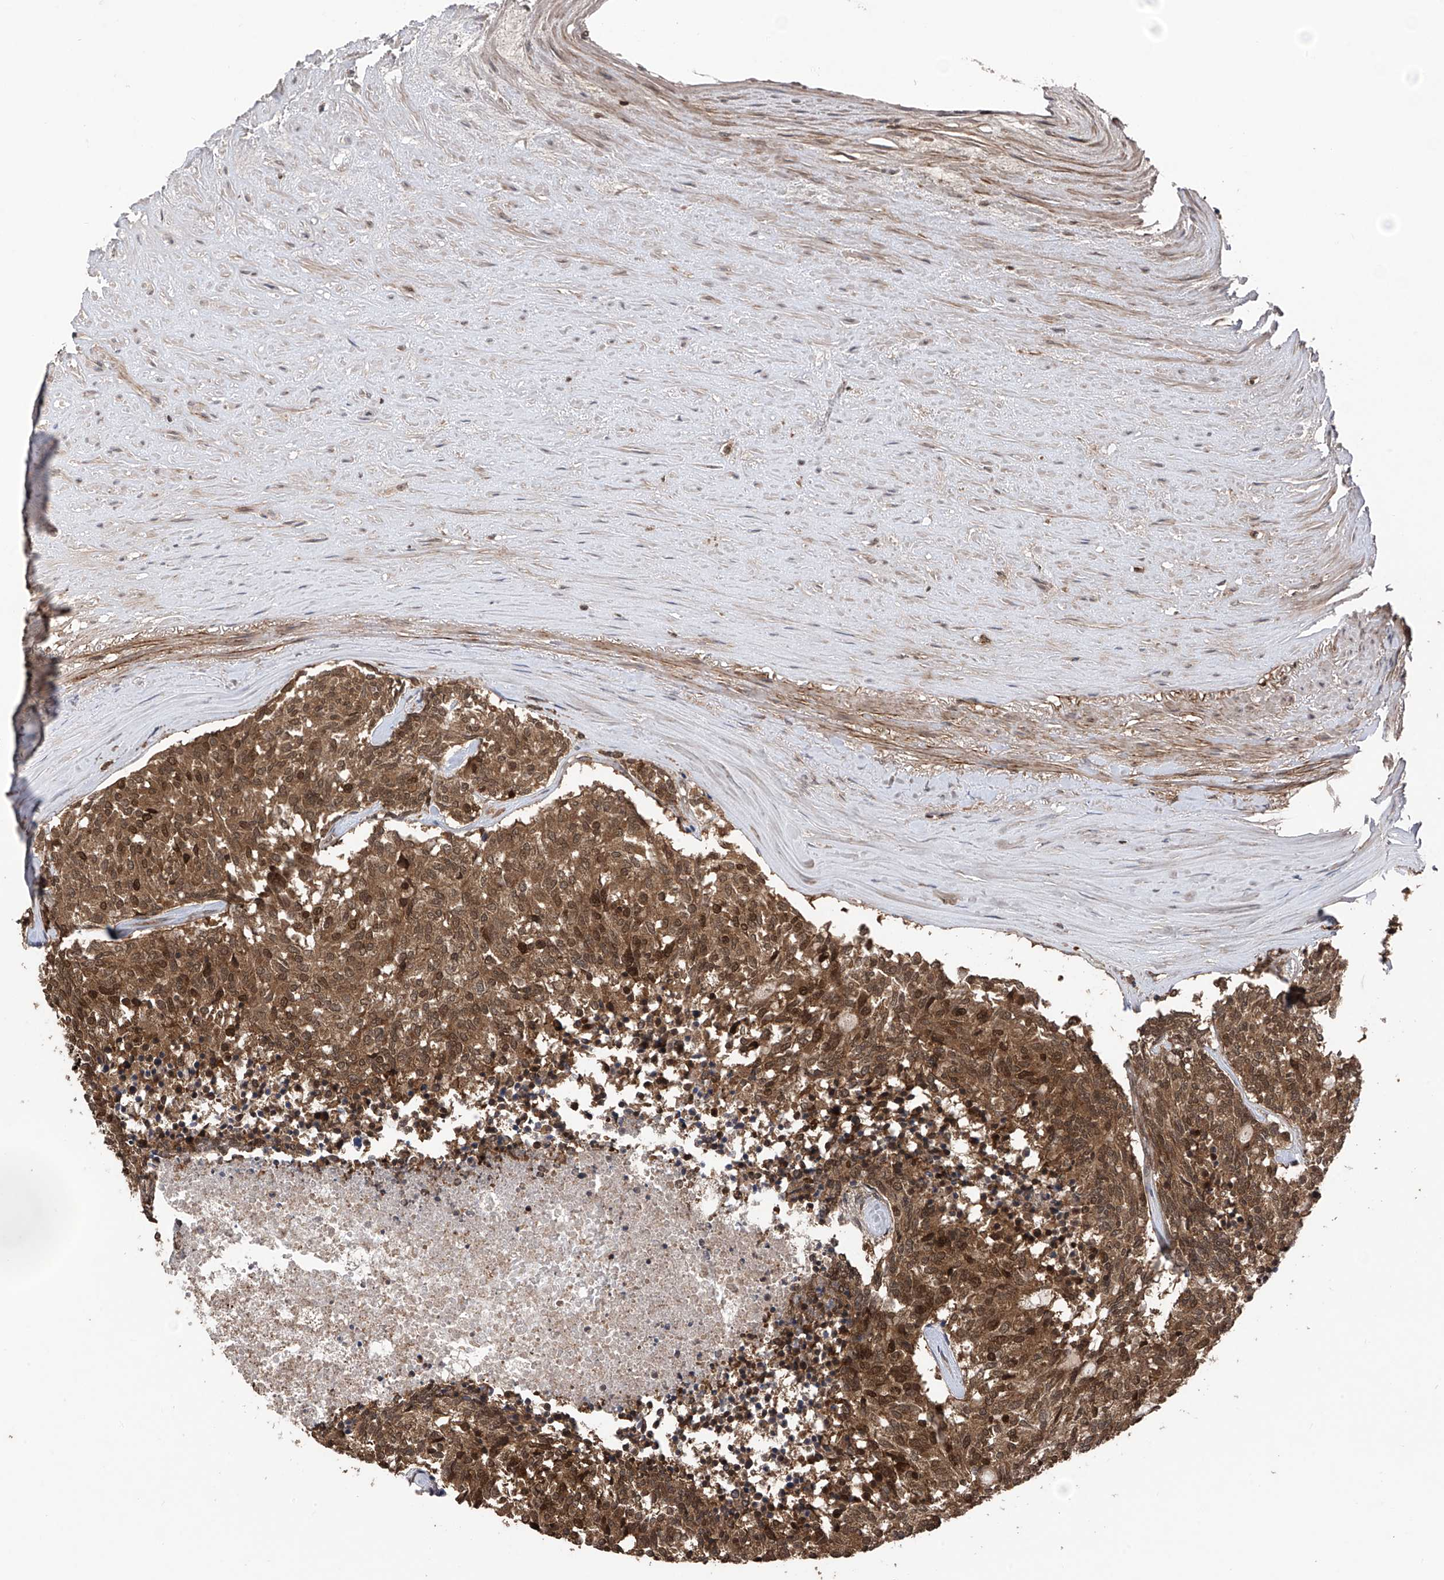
{"staining": {"intensity": "strong", "quantity": ">75%", "location": "cytoplasmic/membranous,nuclear"}, "tissue": "carcinoid", "cell_type": "Tumor cells", "image_type": "cancer", "snomed": [{"axis": "morphology", "description": "Carcinoid, malignant, NOS"}, {"axis": "topography", "description": "Pancreas"}], "caption": "Immunohistochemical staining of carcinoid (malignant) reveals high levels of strong cytoplasmic/membranous and nuclear positivity in about >75% of tumor cells. Nuclei are stained in blue.", "gene": "DNAJC9", "patient": {"sex": "female", "age": 54}}